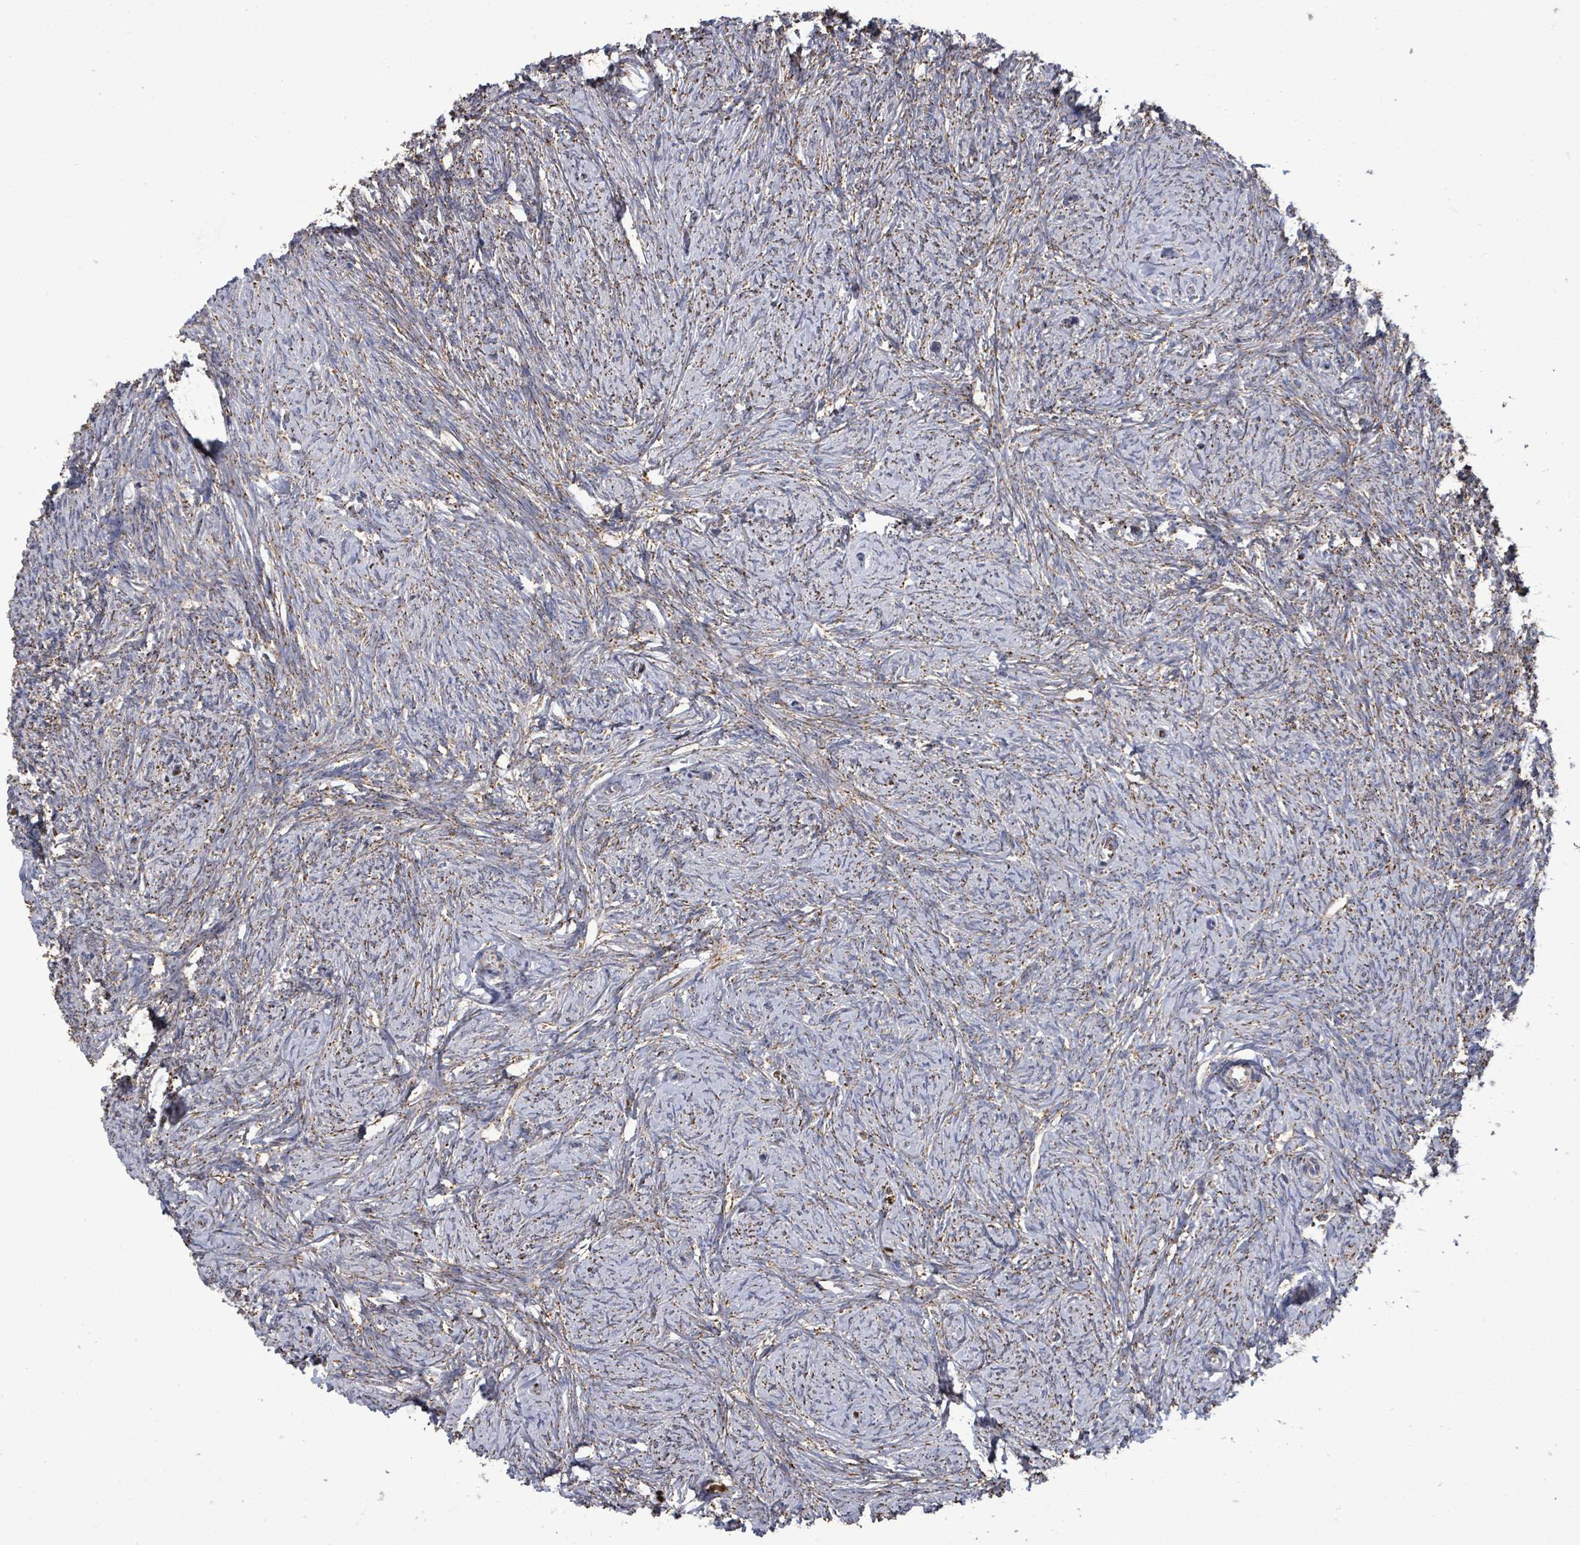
{"staining": {"intensity": "strong", "quantity": ">75%", "location": "cytoplasmic/membranous"}, "tissue": "ovary", "cell_type": "Follicle cells", "image_type": "normal", "snomed": [{"axis": "morphology", "description": "Normal tissue, NOS"}, {"axis": "topography", "description": "Ovary"}], "caption": "This is a micrograph of immunohistochemistry staining of normal ovary, which shows strong positivity in the cytoplasmic/membranous of follicle cells.", "gene": "MTMR12", "patient": {"sex": "female", "age": 44}}